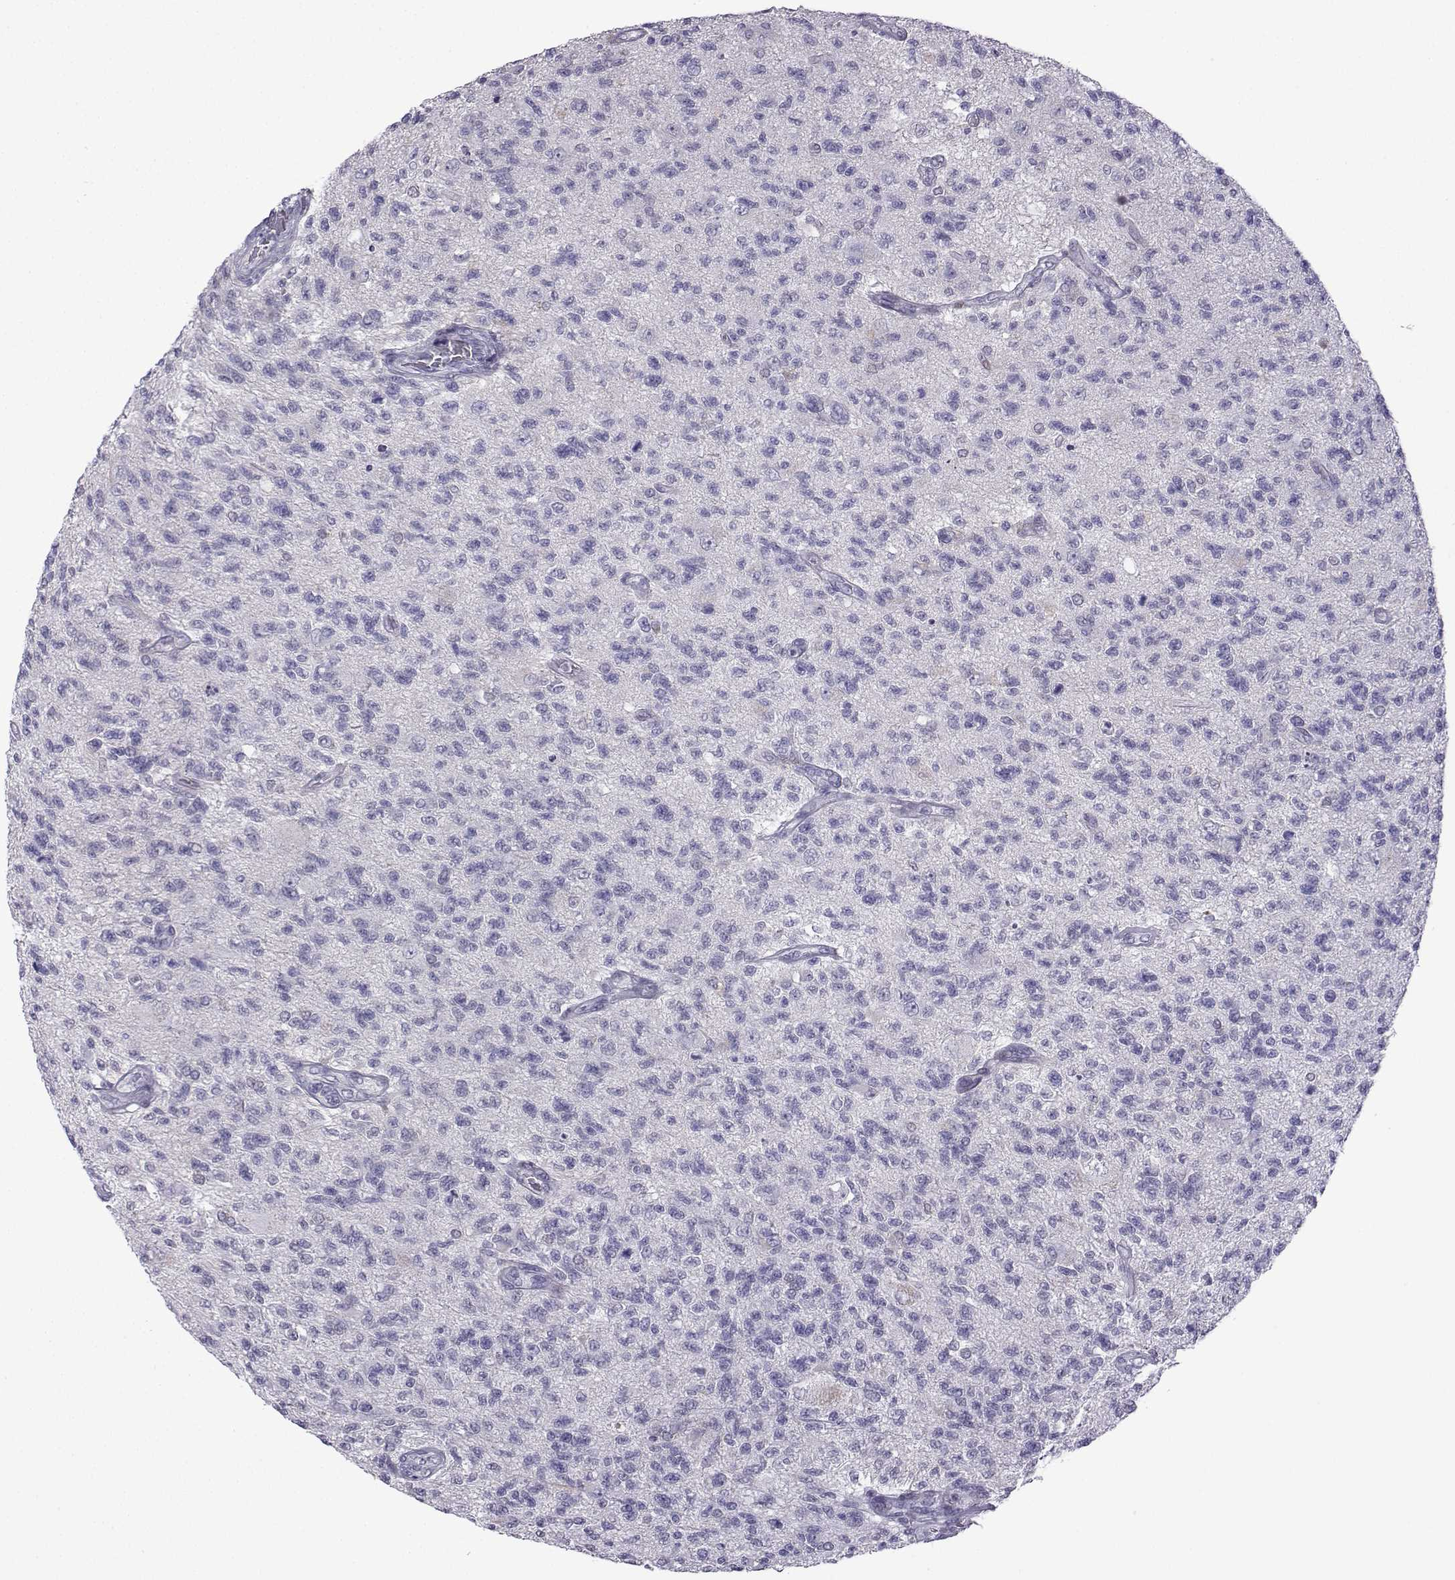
{"staining": {"intensity": "negative", "quantity": "none", "location": "none"}, "tissue": "glioma", "cell_type": "Tumor cells", "image_type": "cancer", "snomed": [{"axis": "morphology", "description": "Glioma, malignant, High grade"}, {"axis": "topography", "description": "Brain"}], "caption": "Immunohistochemistry micrograph of human malignant glioma (high-grade) stained for a protein (brown), which displays no expression in tumor cells.", "gene": "CFAP70", "patient": {"sex": "male", "age": 56}}